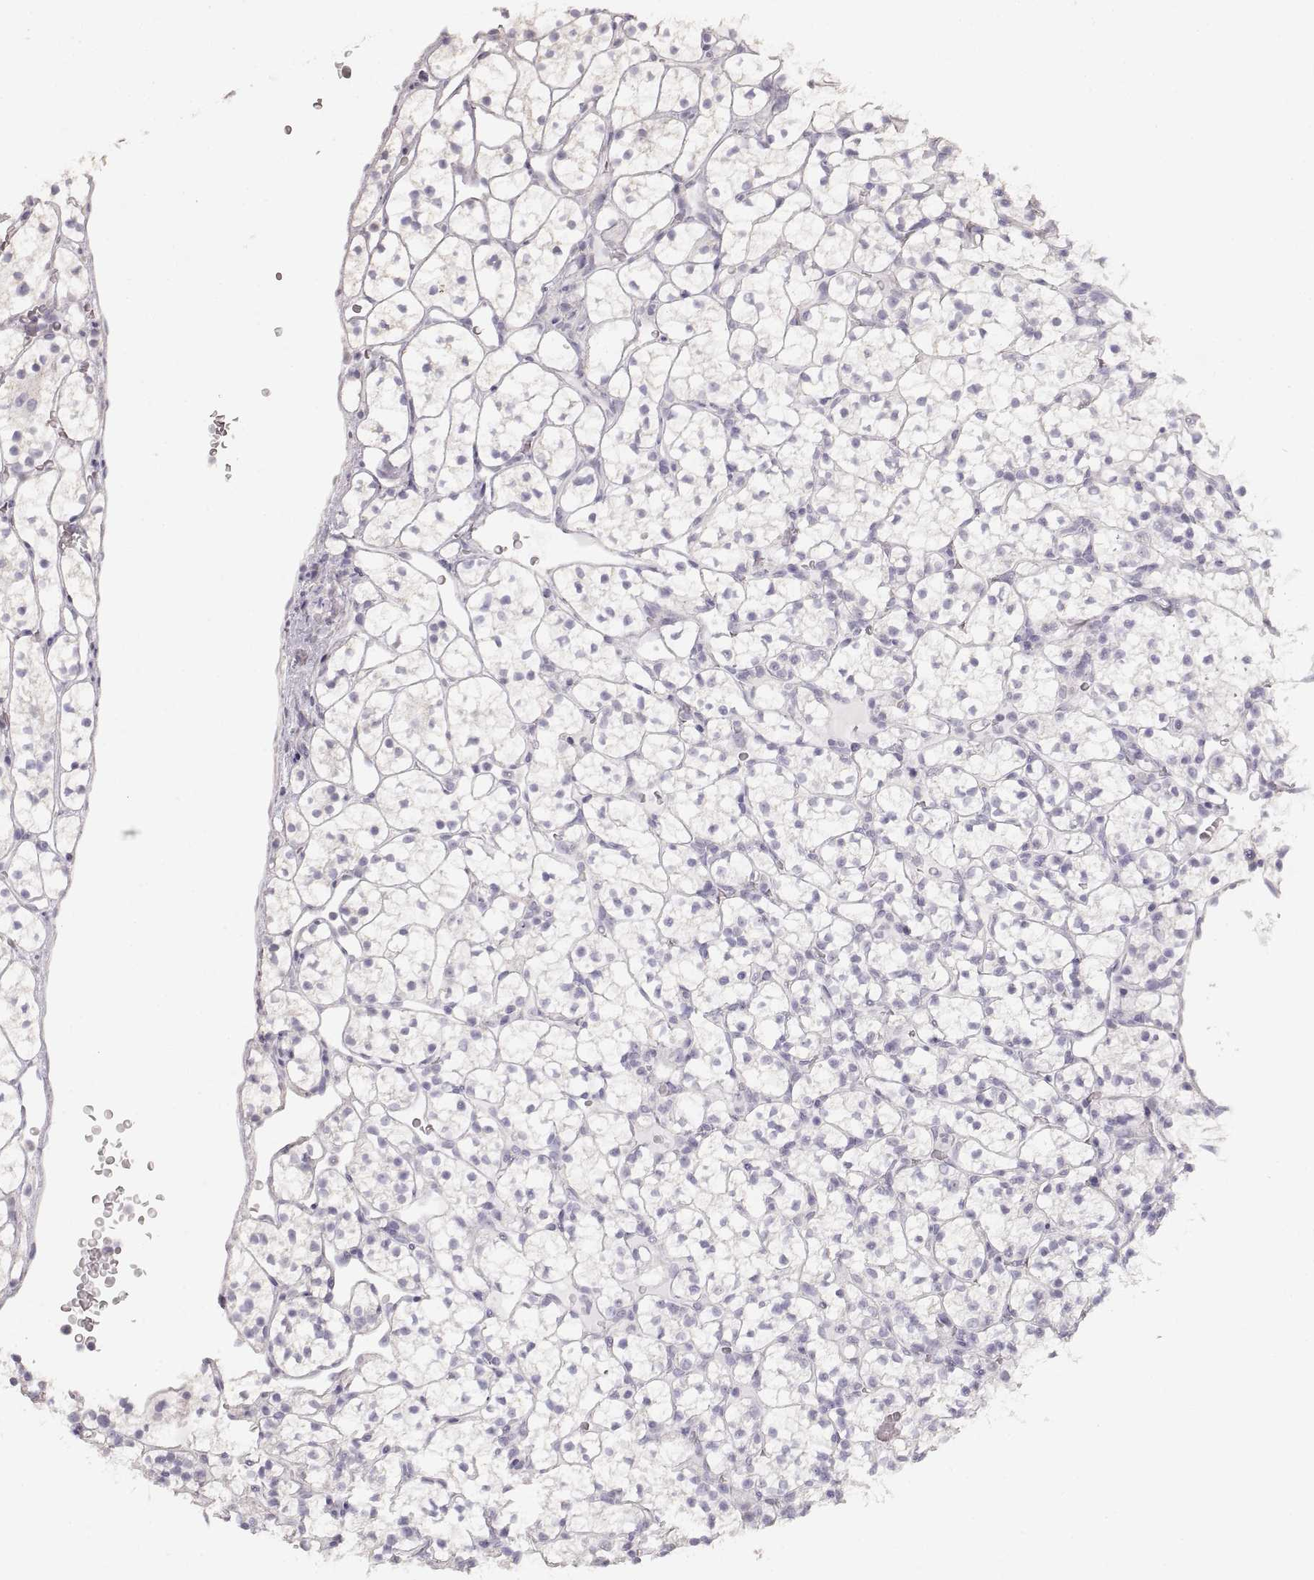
{"staining": {"intensity": "negative", "quantity": "none", "location": "none"}, "tissue": "renal cancer", "cell_type": "Tumor cells", "image_type": "cancer", "snomed": [{"axis": "morphology", "description": "Adenocarcinoma, NOS"}, {"axis": "topography", "description": "Kidney"}], "caption": "DAB immunohistochemical staining of renal adenocarcinoma displays no significant positivity in tumor cells.", "gene": "ZP3", "patient": {"sex": "female", "age": 89}}